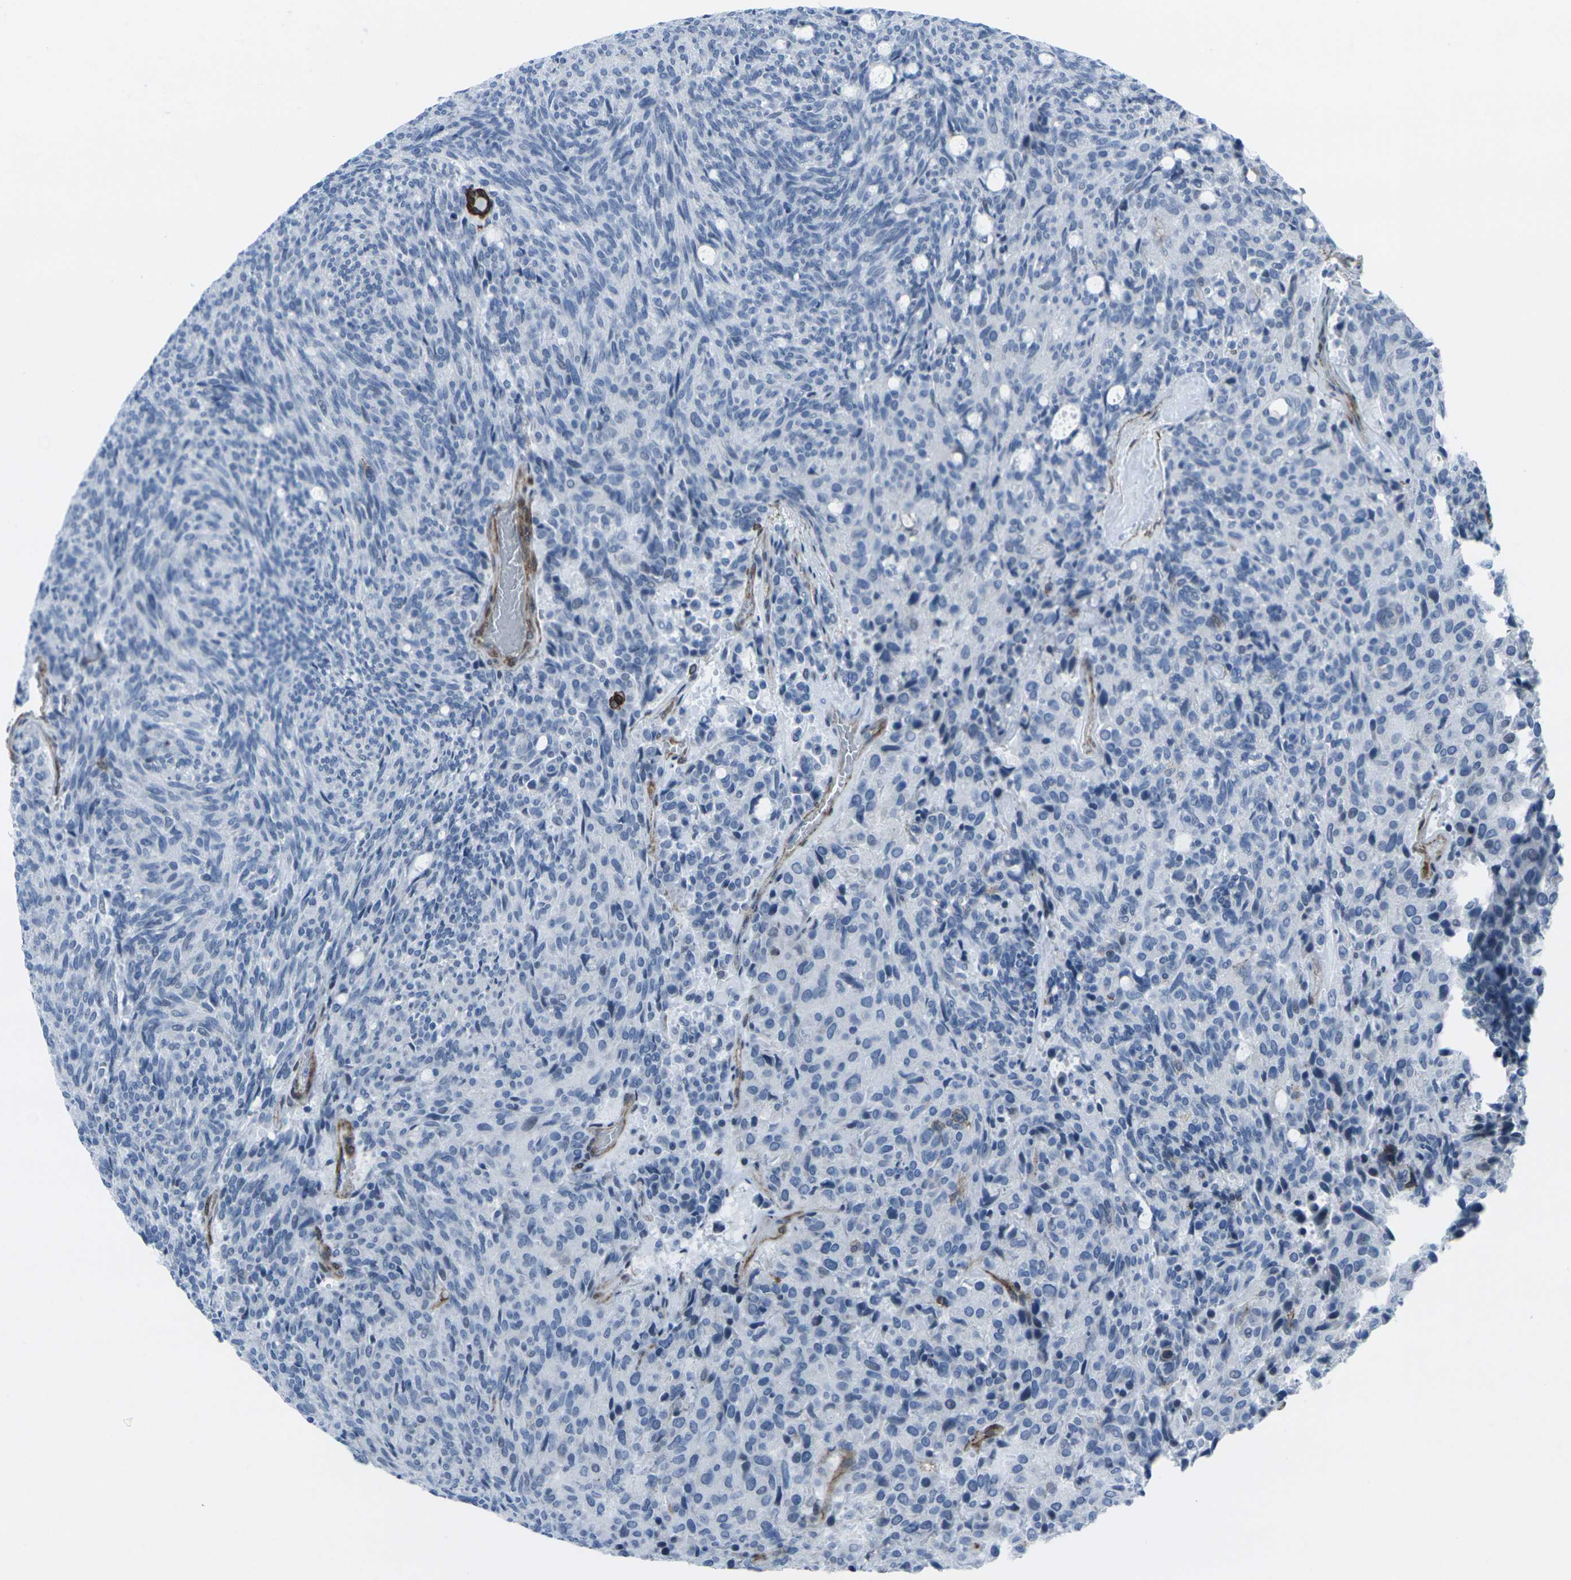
{"staining": {"intensity": "negative", "quantity": "none", "location": "none"}, "tissue": "carcinoid", "cell_type": "Tumor cells", "image_type": "cancer", "snomed": [{"axis": "morphology", "description": "Carcinoid, malignant, NOS"}, {"axis": "topography", "description": "Pancreas"}], "caption": "Immunohistochemical staining of human carcinoid exhibits no significant positivity in tumor cells.", "gene": "CDH11", "patient": {"sex": "female", "age": 54}}